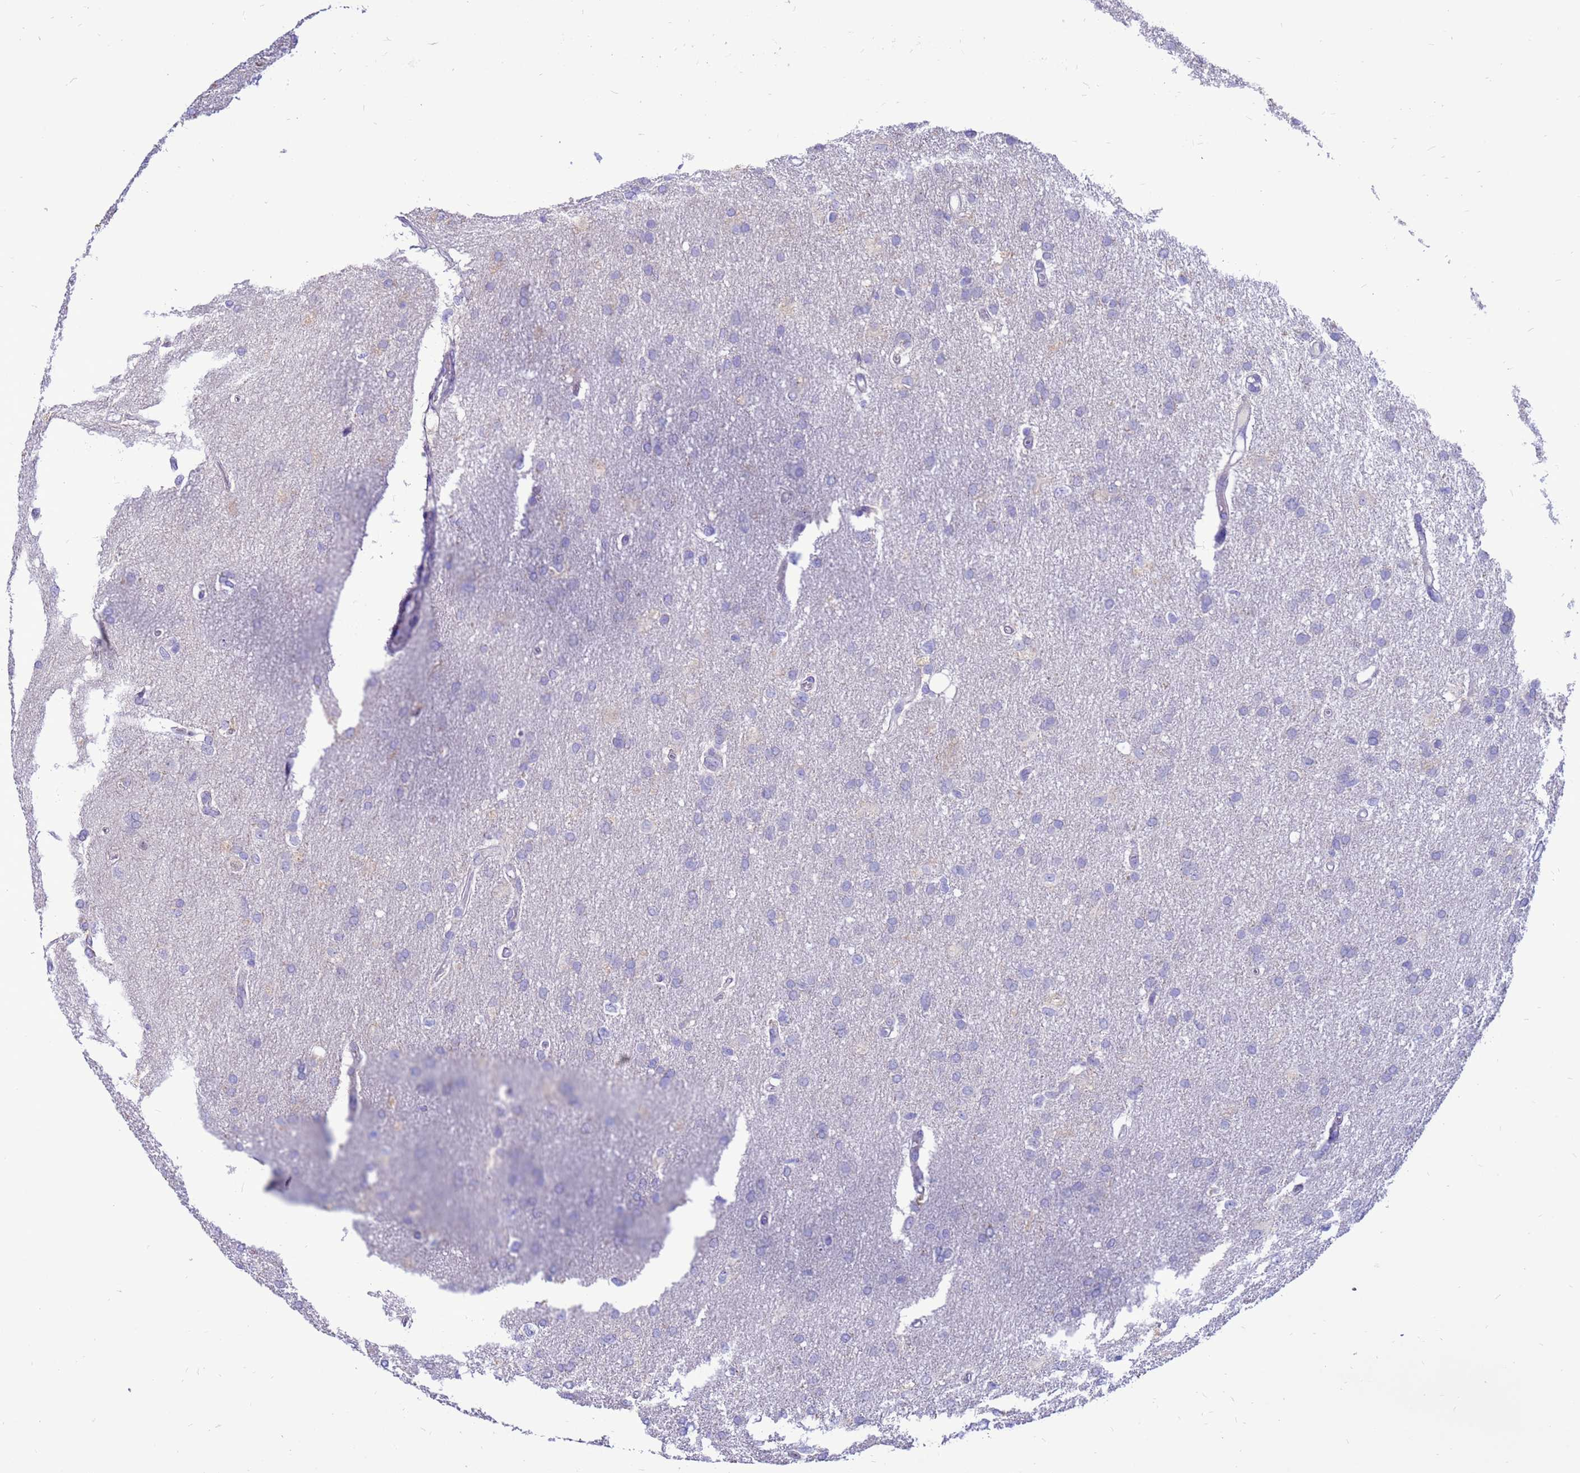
{"staining": {"intensity": "negative", "quantity": "none", "location": "none"}, "tissue": "glioma", "cell_type": "Tumor cells", "image_type": "cancer", "snomed": [{"axis": "morphology", "description": "Glioma, malignant, High grade"}, {"axis": "topography", "description": "Brain"}], "caption": "Tumor cells show no significant staining in glioma.", "gene": "PDE10A", "patient": {"sex": "male", "age": 77}}